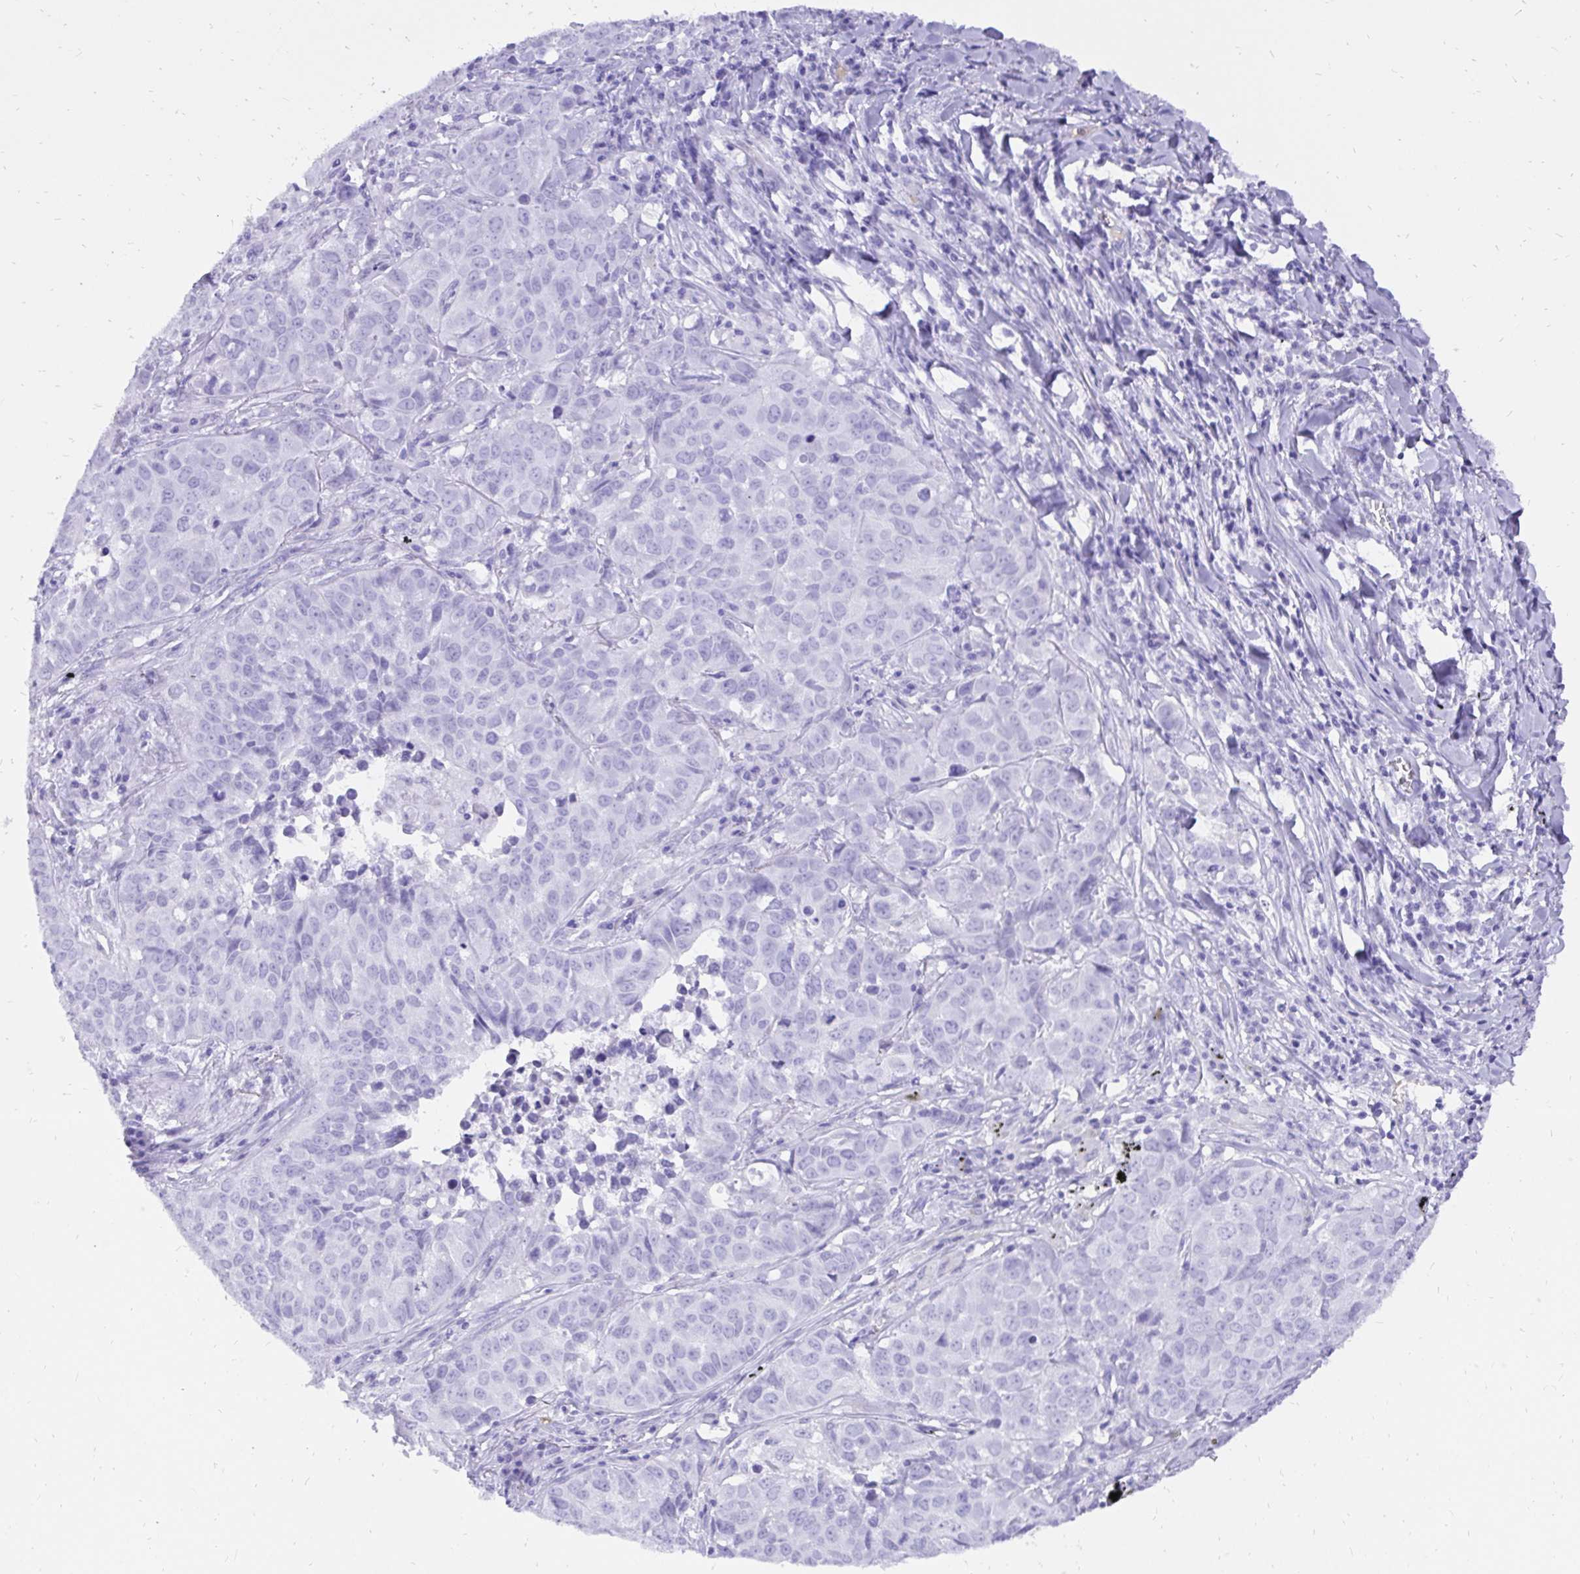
{"staining": {"intensity": "negative", "quantity": "none", "location": "none"}, "tissue": "lung cancer", "cell_type": "Tumor cells", "image_type": "cancer", "snomed": [{"axis": "morphology", "description": "Adenocarcinoma, NOS"}, {"axis": "topography", "description": "Lung"}], "caption": "The immunohistochemistry (IHC) photomicrograph has no significant staining in tumor cells of adenocarcinoma (lung) tissue.", "gene": "KRT13", "patient": {"sex": "female", "age": 50}}